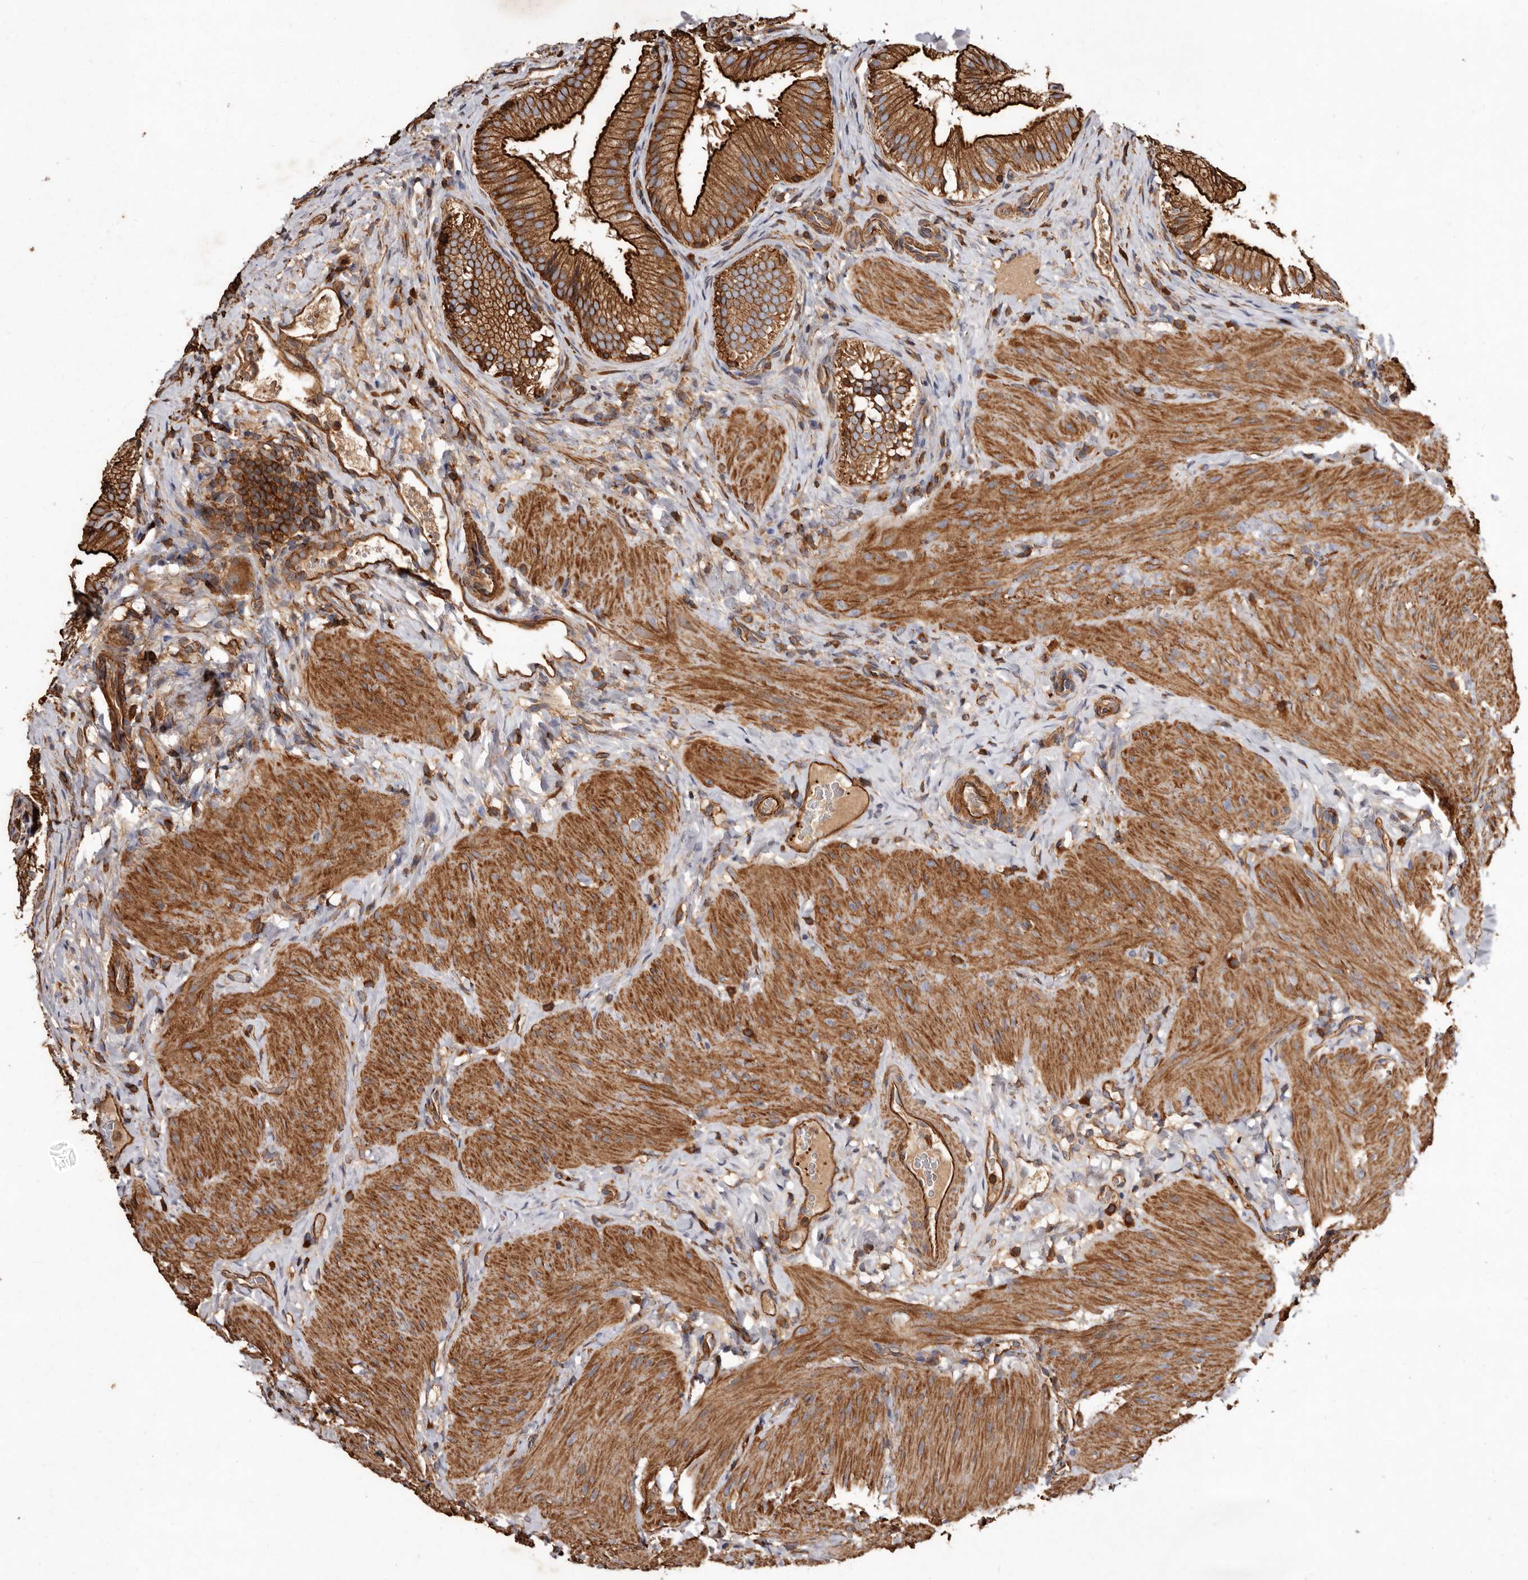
{"staining": {"intensity": "strong", "quantity": ">75%", "location": "cytoplasmic/membranous"}, "tissue": "gallbladder", "cell_type": "Glandular cells", "image_type": "normal", "snomed": [{"axis": "morphology", "description": "Normal tissue, NOS"}, {"axis": "topography", "description": "Gallbladder"}], "caption": "Immunohistochemistry (IHC) image of normal gallbladder: human gallbladder stained using immunohistochemistry (IHC) exhibits high levels of strong protein expression localized specifically in the cytoplasmic/membranous of glandular cells, appearing as a cytoplasmic/membranous brown color.", "gene": "COQ8B", "patient": {"sex": "female", "age": 30}}